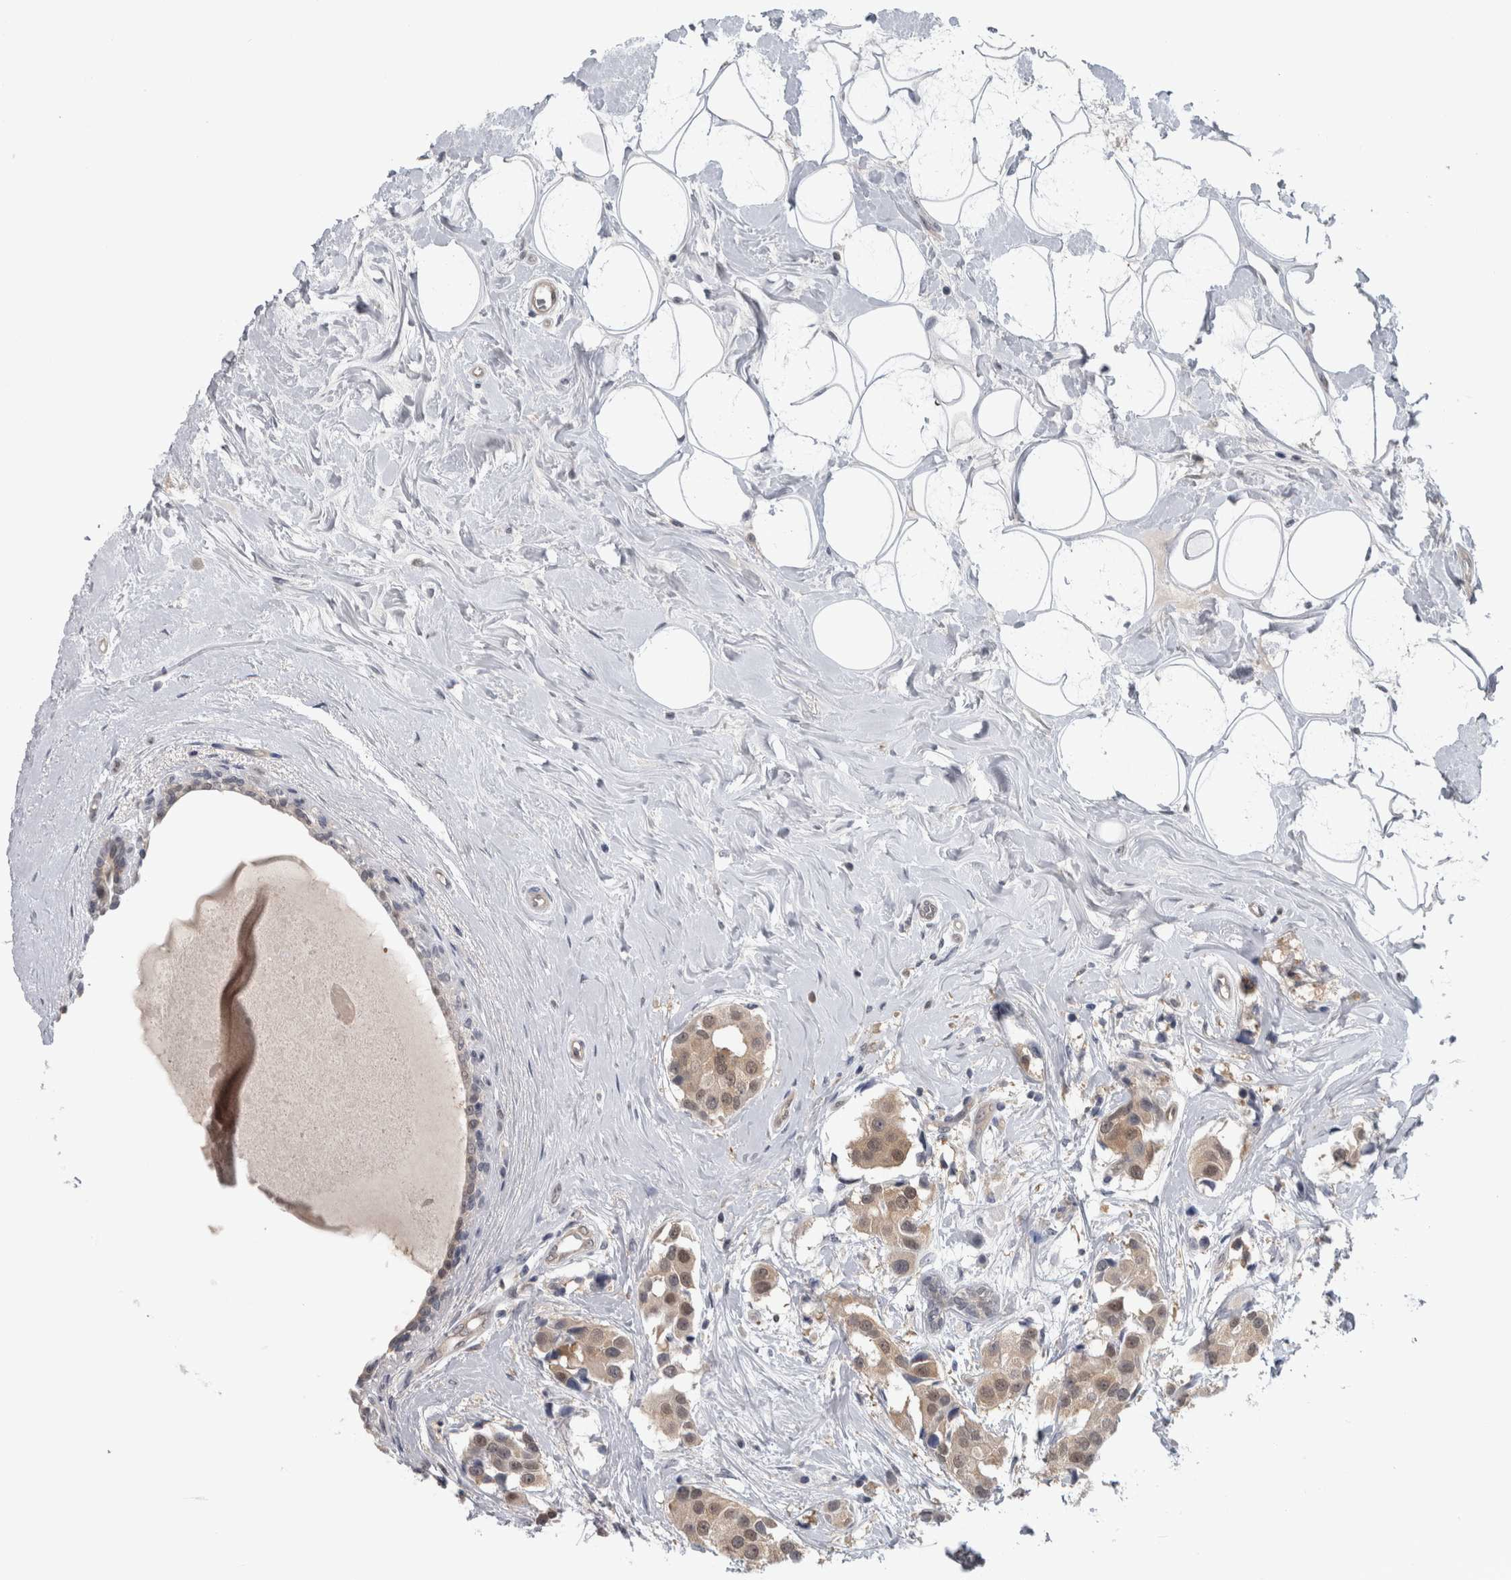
{"staining": {"intensity": "weak", "quantity": ">75%", "location": "cytoplasmic/membranous,nuclear"}, "tissue": "breast cancer", "cell_type": "Tumor cells", "image_type": "cancer", "snomed": [{"axis": "morphology", "description": "Normal tissue, NOS"}, {"axis": "morphology", "description": "Duct carcinoma"}, {"axis": "topography", "description": "Breast"}], "caption": "The immunohistochemical stain labels weak cytoplasmic/membranous and nuclear positivity in tumor cells of breast infiltrating ductal carcinoma tissue.", "gene": "NAPRT", "patient": {"sex": "female", "age": 39}}